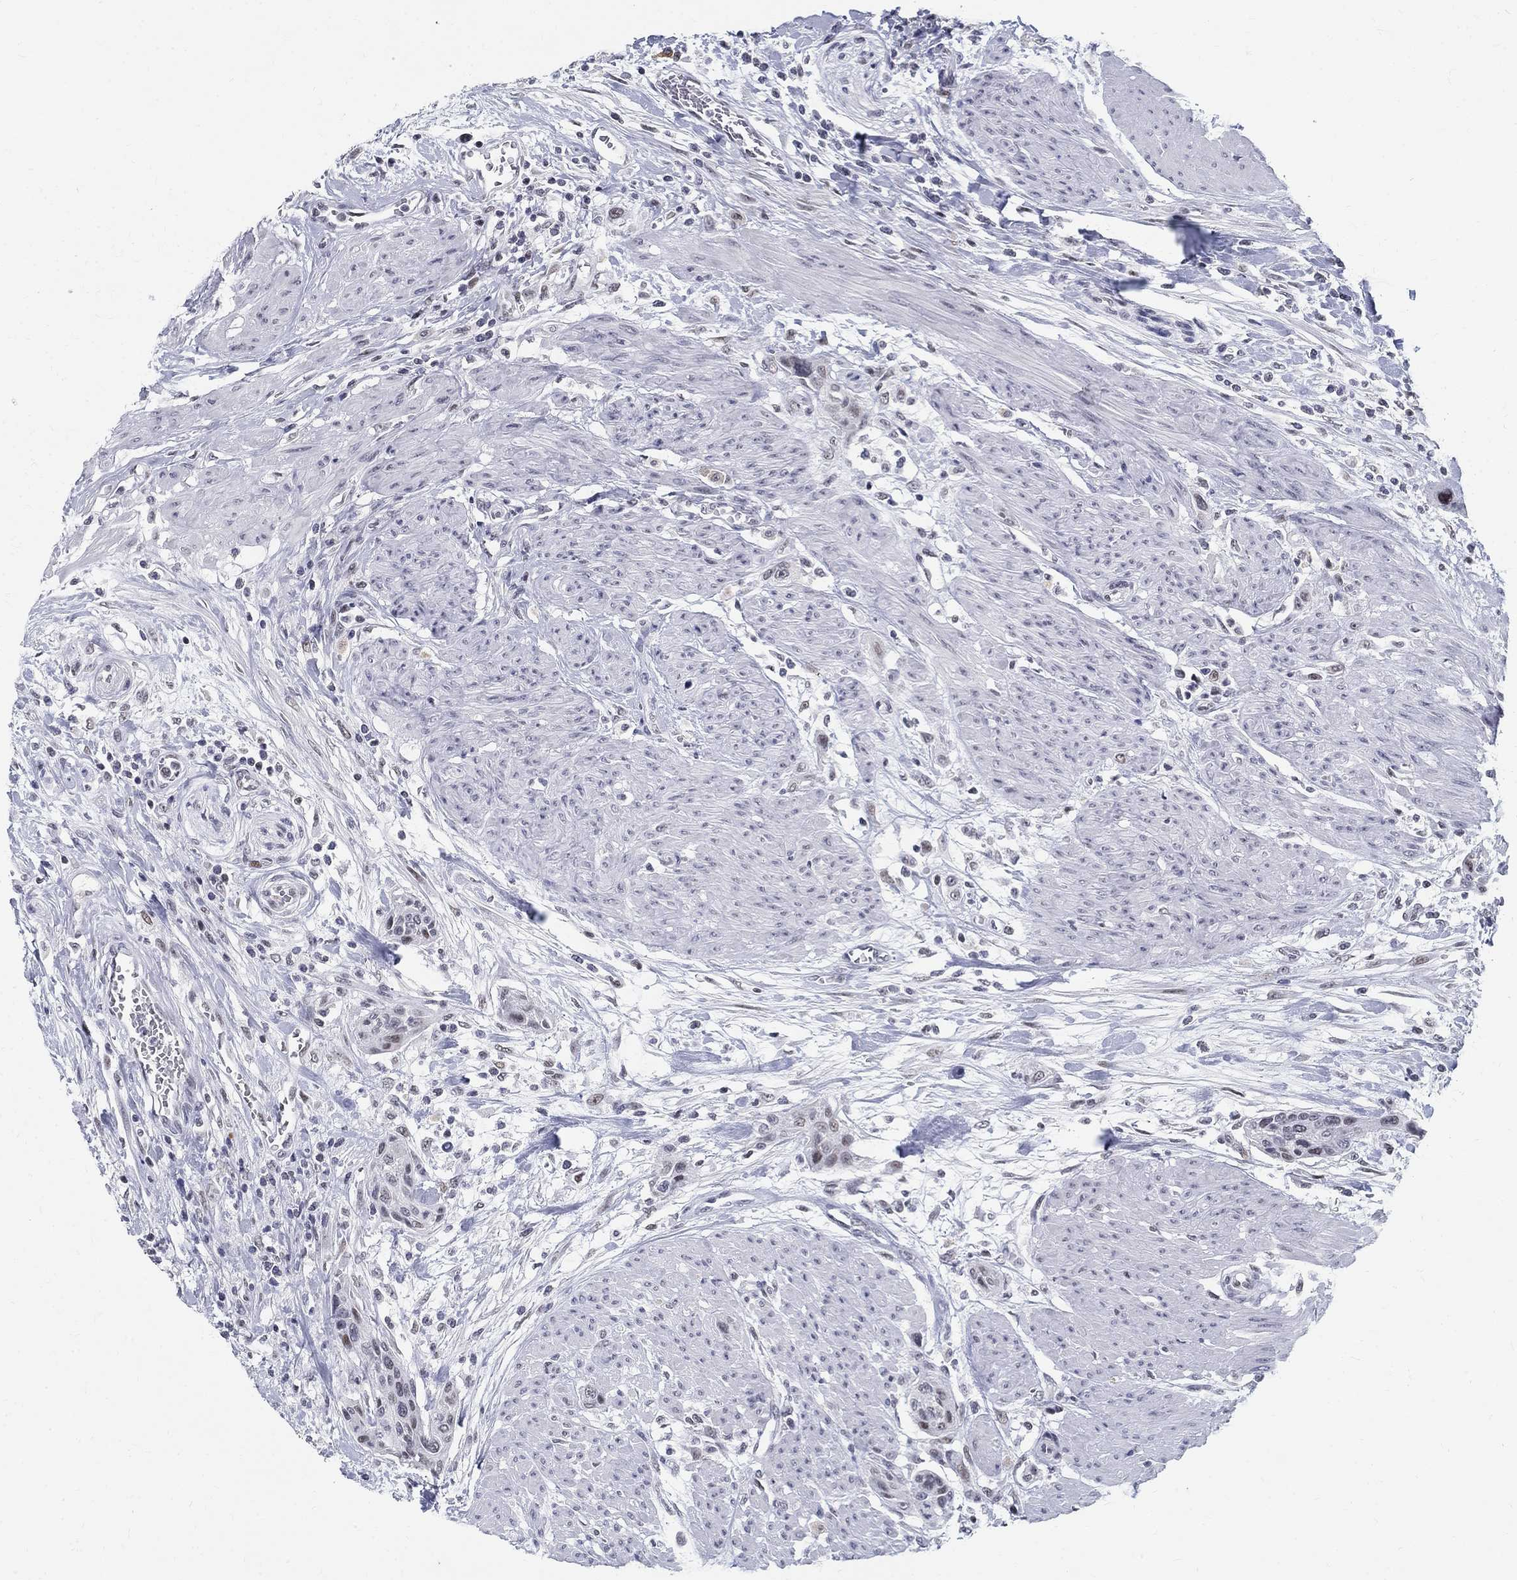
{"staining": {"intensity": "negative", "quantity": "none", "location": "none"}, "tissue": "urothelial cancer", "cell_type": "Tumor cells", "image_type": "cancer", "snomed": [{"axis": "morphology", "description": "Urothelial carcinoma, High grade"}, {"axis": "topography", "description": "Urinary bladder"}], "caption": "Human urothelial cancer stained for a protein using immunohistochemistry reveals no positivity in tumor cells.", "gene": "BHLHE22", "patient": {"sex": "male", "age": 35}}